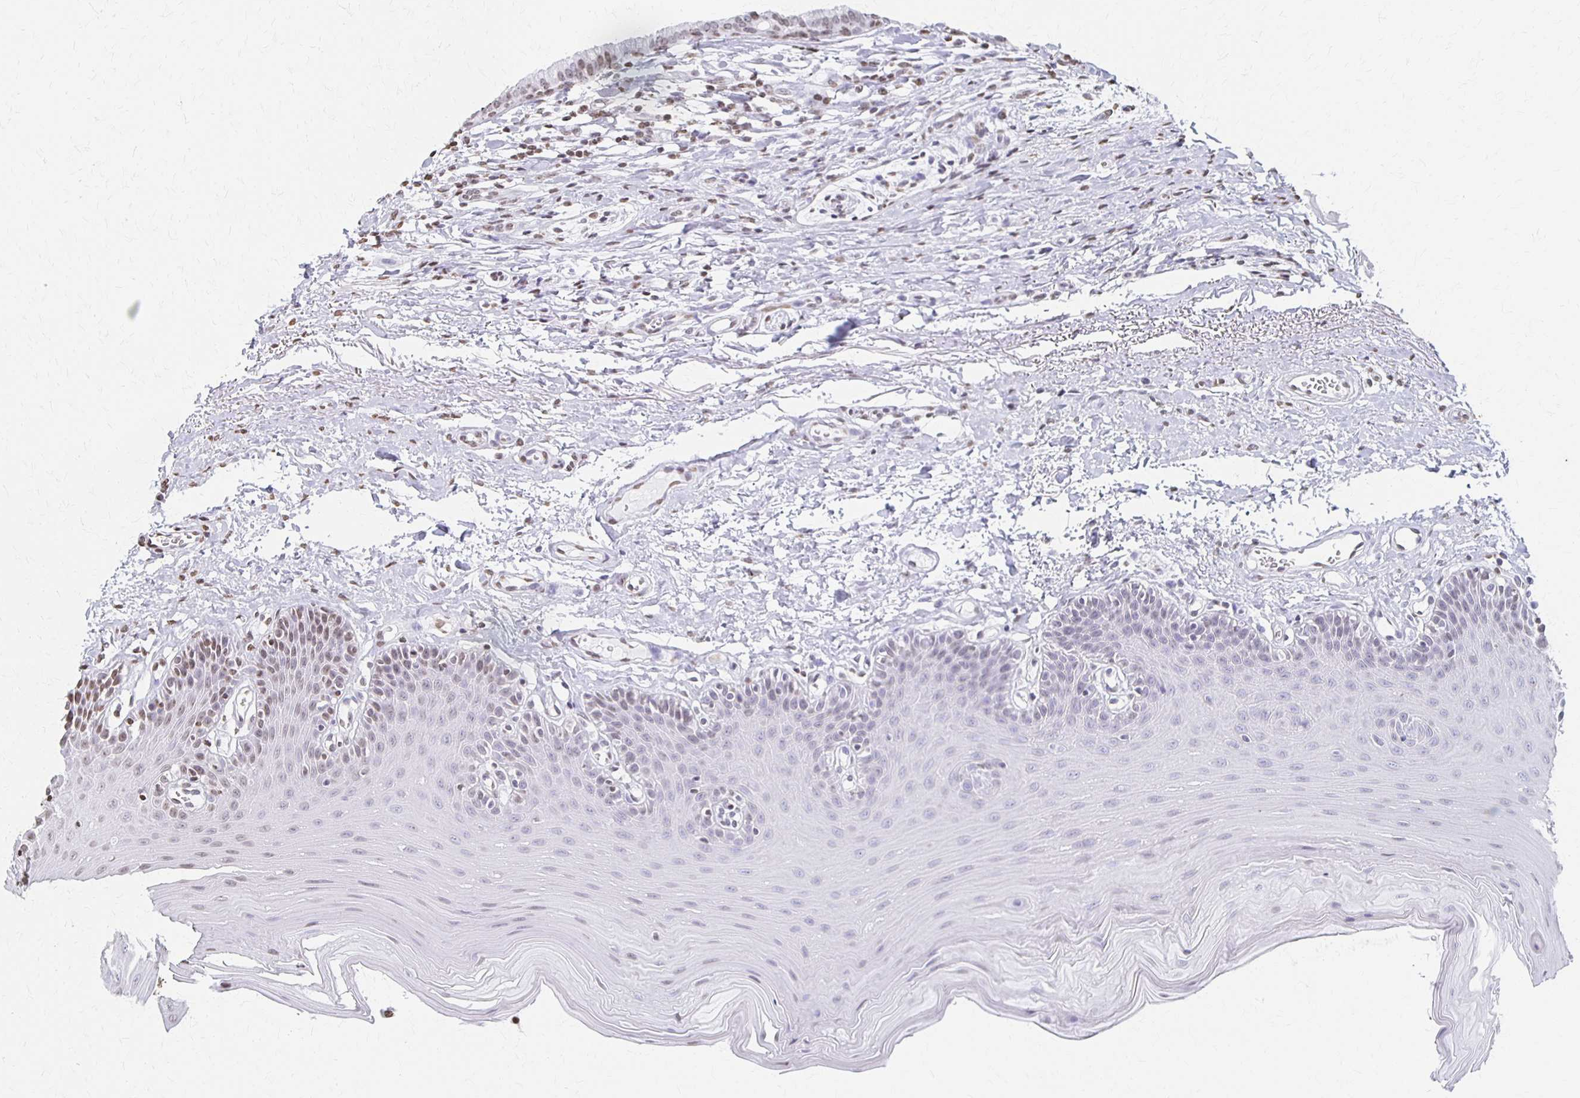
{"staining": {"intensity": "moderate", "quantity": "25%-75%", "location": "nuclear"}, "tissue": "oral mucosa", "cell_type": "Squamous epithelial cells", "image_type": "normal", "snomed": [{"axis": "morphology", "description": "Normal tissue, NOS"}, {"axis": "morphology", "description": "Adenocarcinoma, NOS"}, {"axis": "topography", "description": "Oral tissue"}, {"axis": "topography", "description": "Head-Neck"}], "caption": "Immunohistochemistry of benign oral mucosa shows medium levels of moderate nuclear expression in approximately 25%-75% of squamous epithelial cells.", "gene": "ZNF280C", "patient": {"sex": "female", "age": 57}}